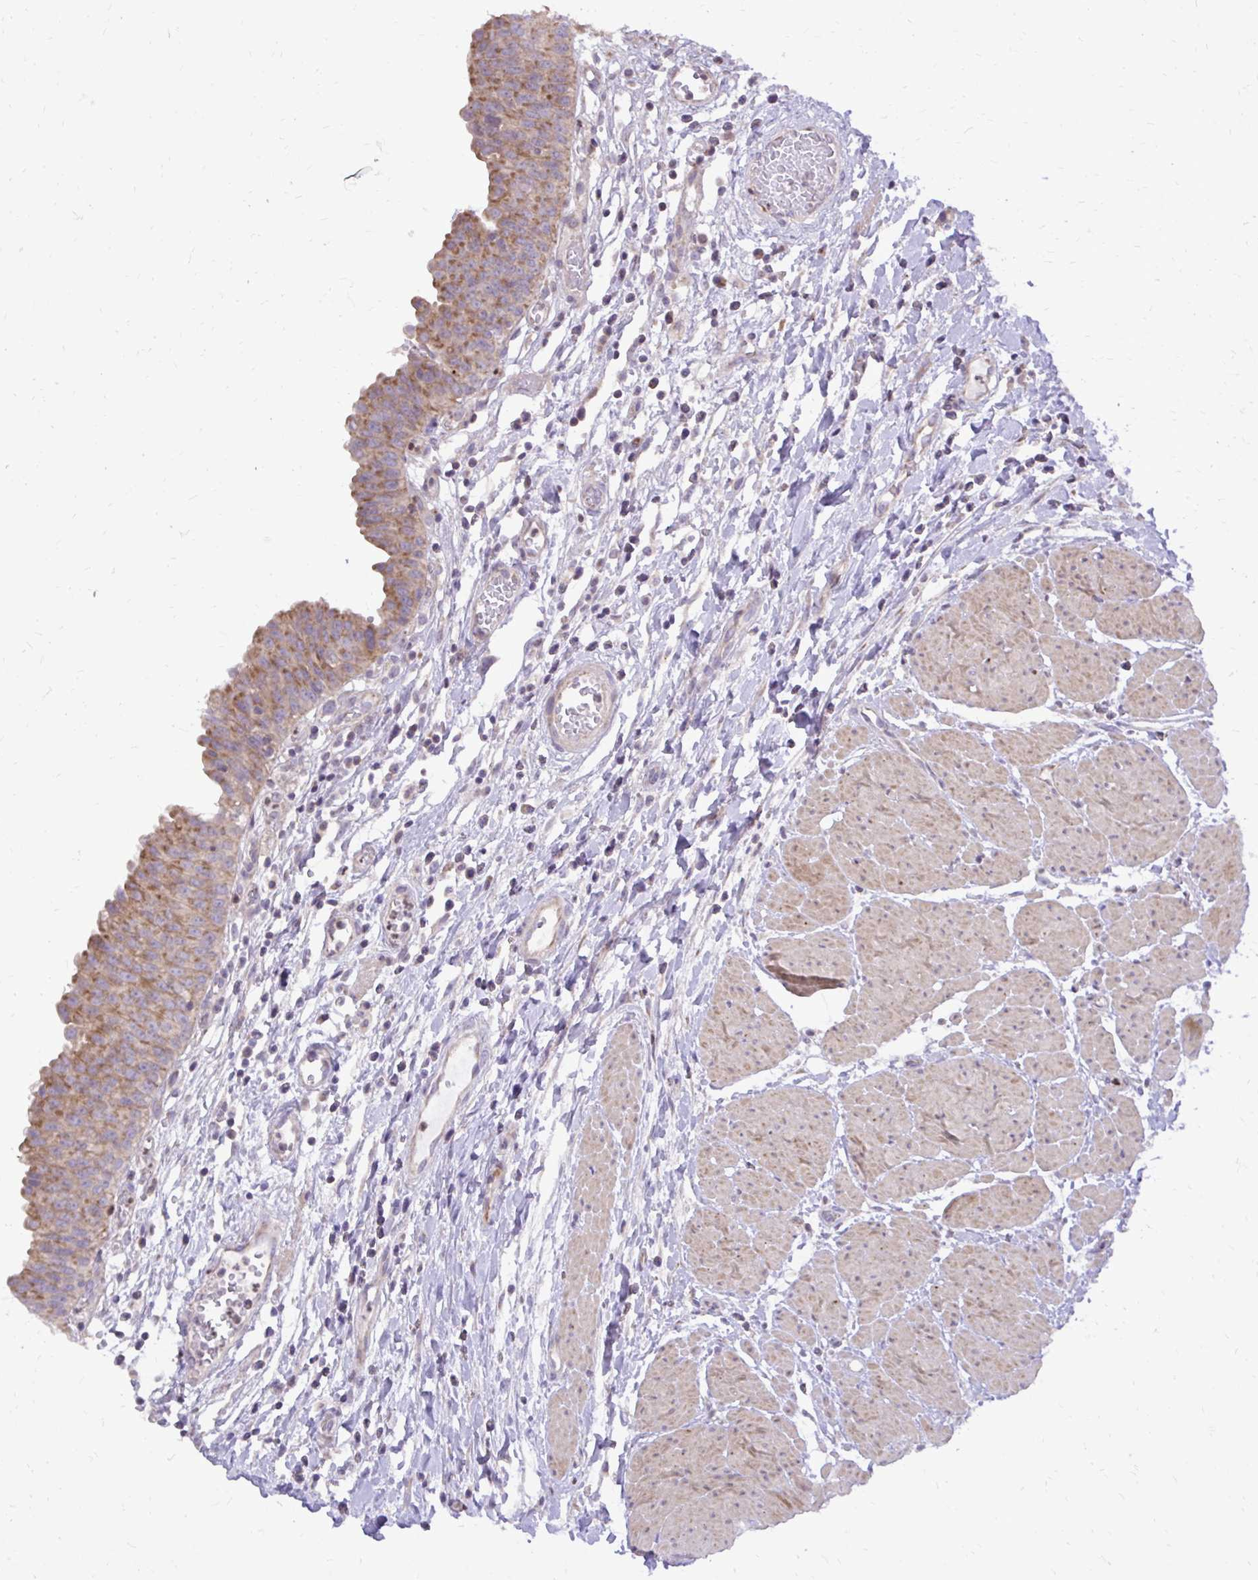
{"staining": {"intensity": "moderate", "quantity": ">75%", "location": "cytoplasmic/membranous"}, "tissue": "urinary bladder", "cell_type": "Urothelial cells", "image_type": "normal", "snomed": [{"axis": "morphology", "description": "Normal tissue, NOS"}, {"axis": "topography", "description": "Urinary bladder"}], "caption": "Protein staining demonstrates moderate cytoplasmic/membranous positivity in approximately >75% of urothelial cells in normal urinary bladder. The staining was performed using DAB, with brown indicating positive protein expression. Nuclei are stained blue with hematoxylin.", "gene": "ABCC3", "patient": {"sex": "male", "age": 64}}